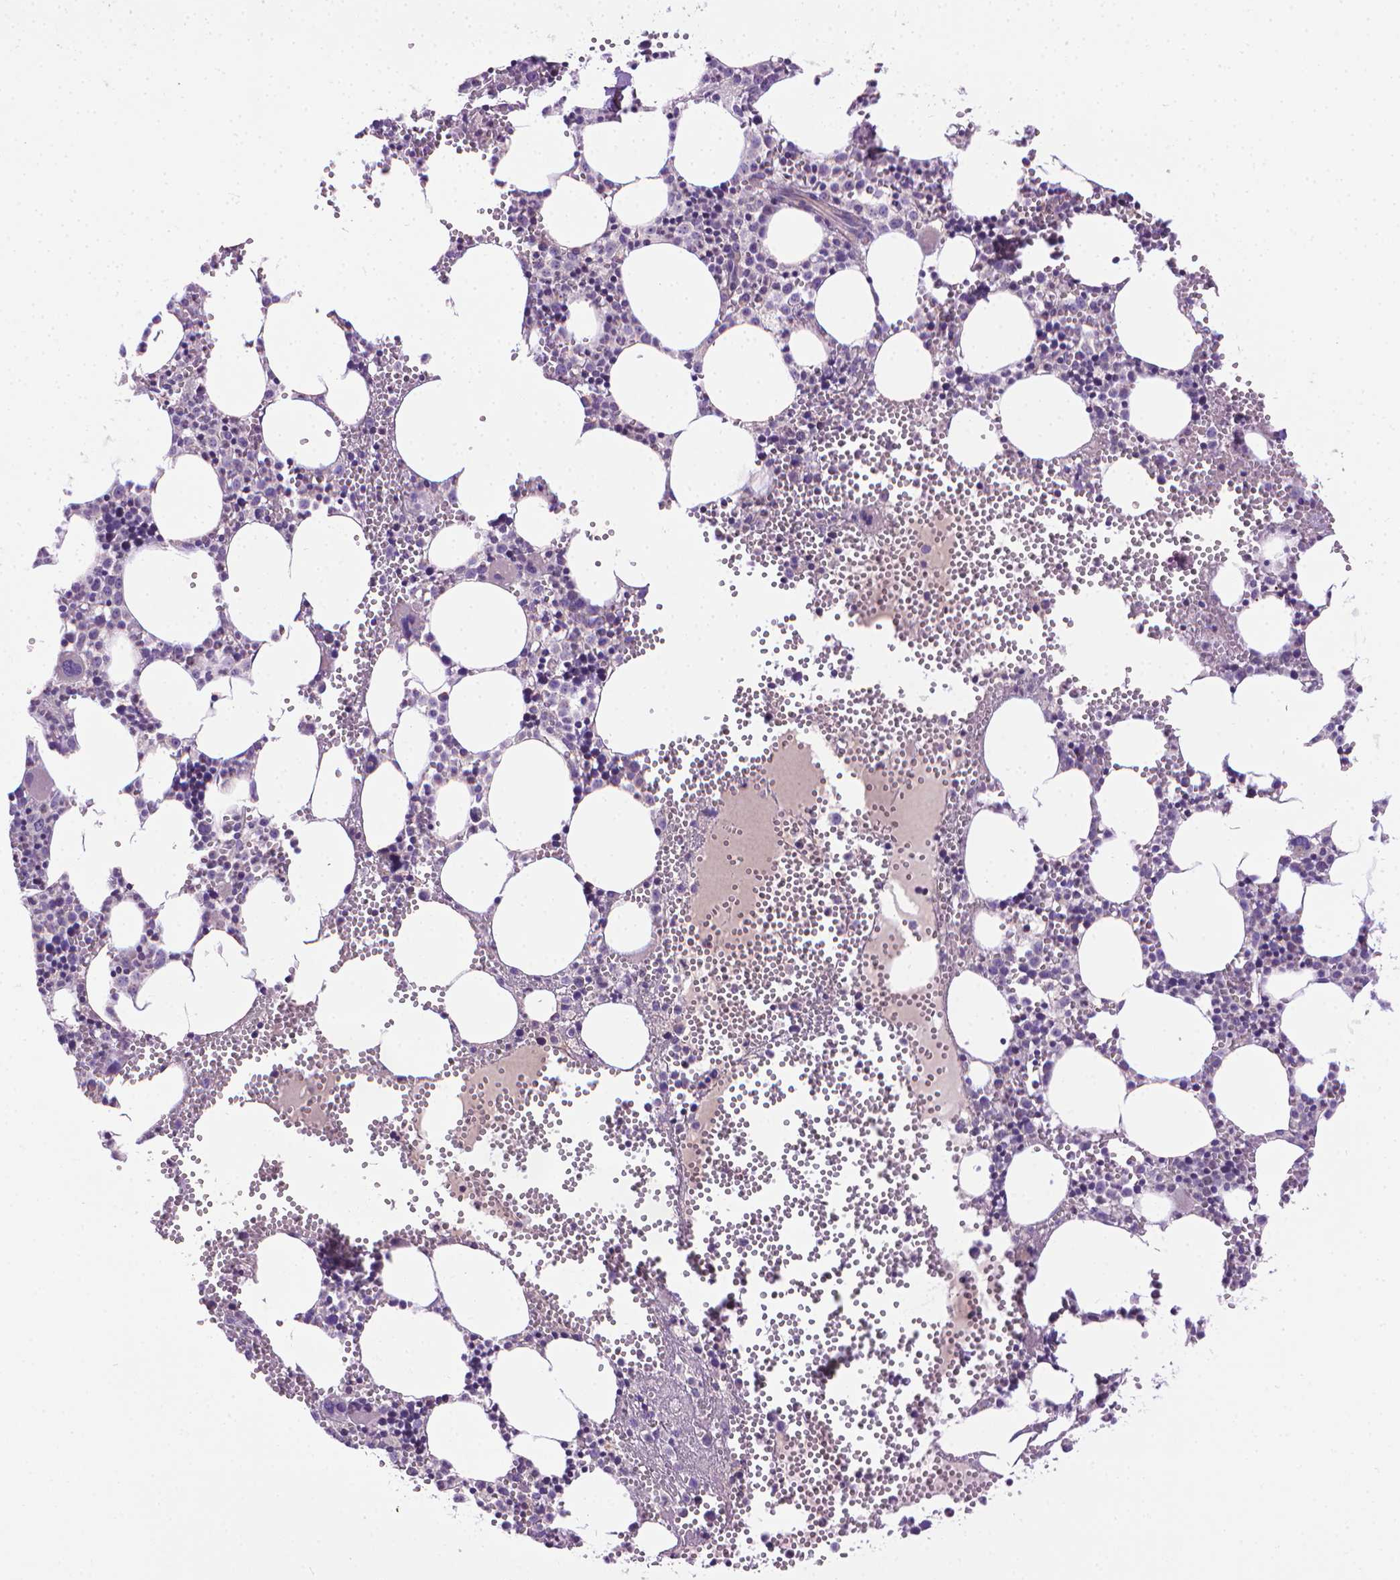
{"staining": {"intensity": "negative", "quantity": "none", "location": "none"}, "tissue": "bone marrow", "cell_type": "Hematopoietic cells", "image_type": "normal", "snomed": [{"axis": "morphology", "description": "Normal tissue, NOS"}, {"axis": "topography", "description": "Bone marrow"}], "caption": "Immunohistochemical staining of unremarkable bone marrow exhibits no significant staining in hematopoietic cells. Nuclei are stained in blue.", "gene": "SLC51B", "patient": {"sex": "male", "age": 89}}